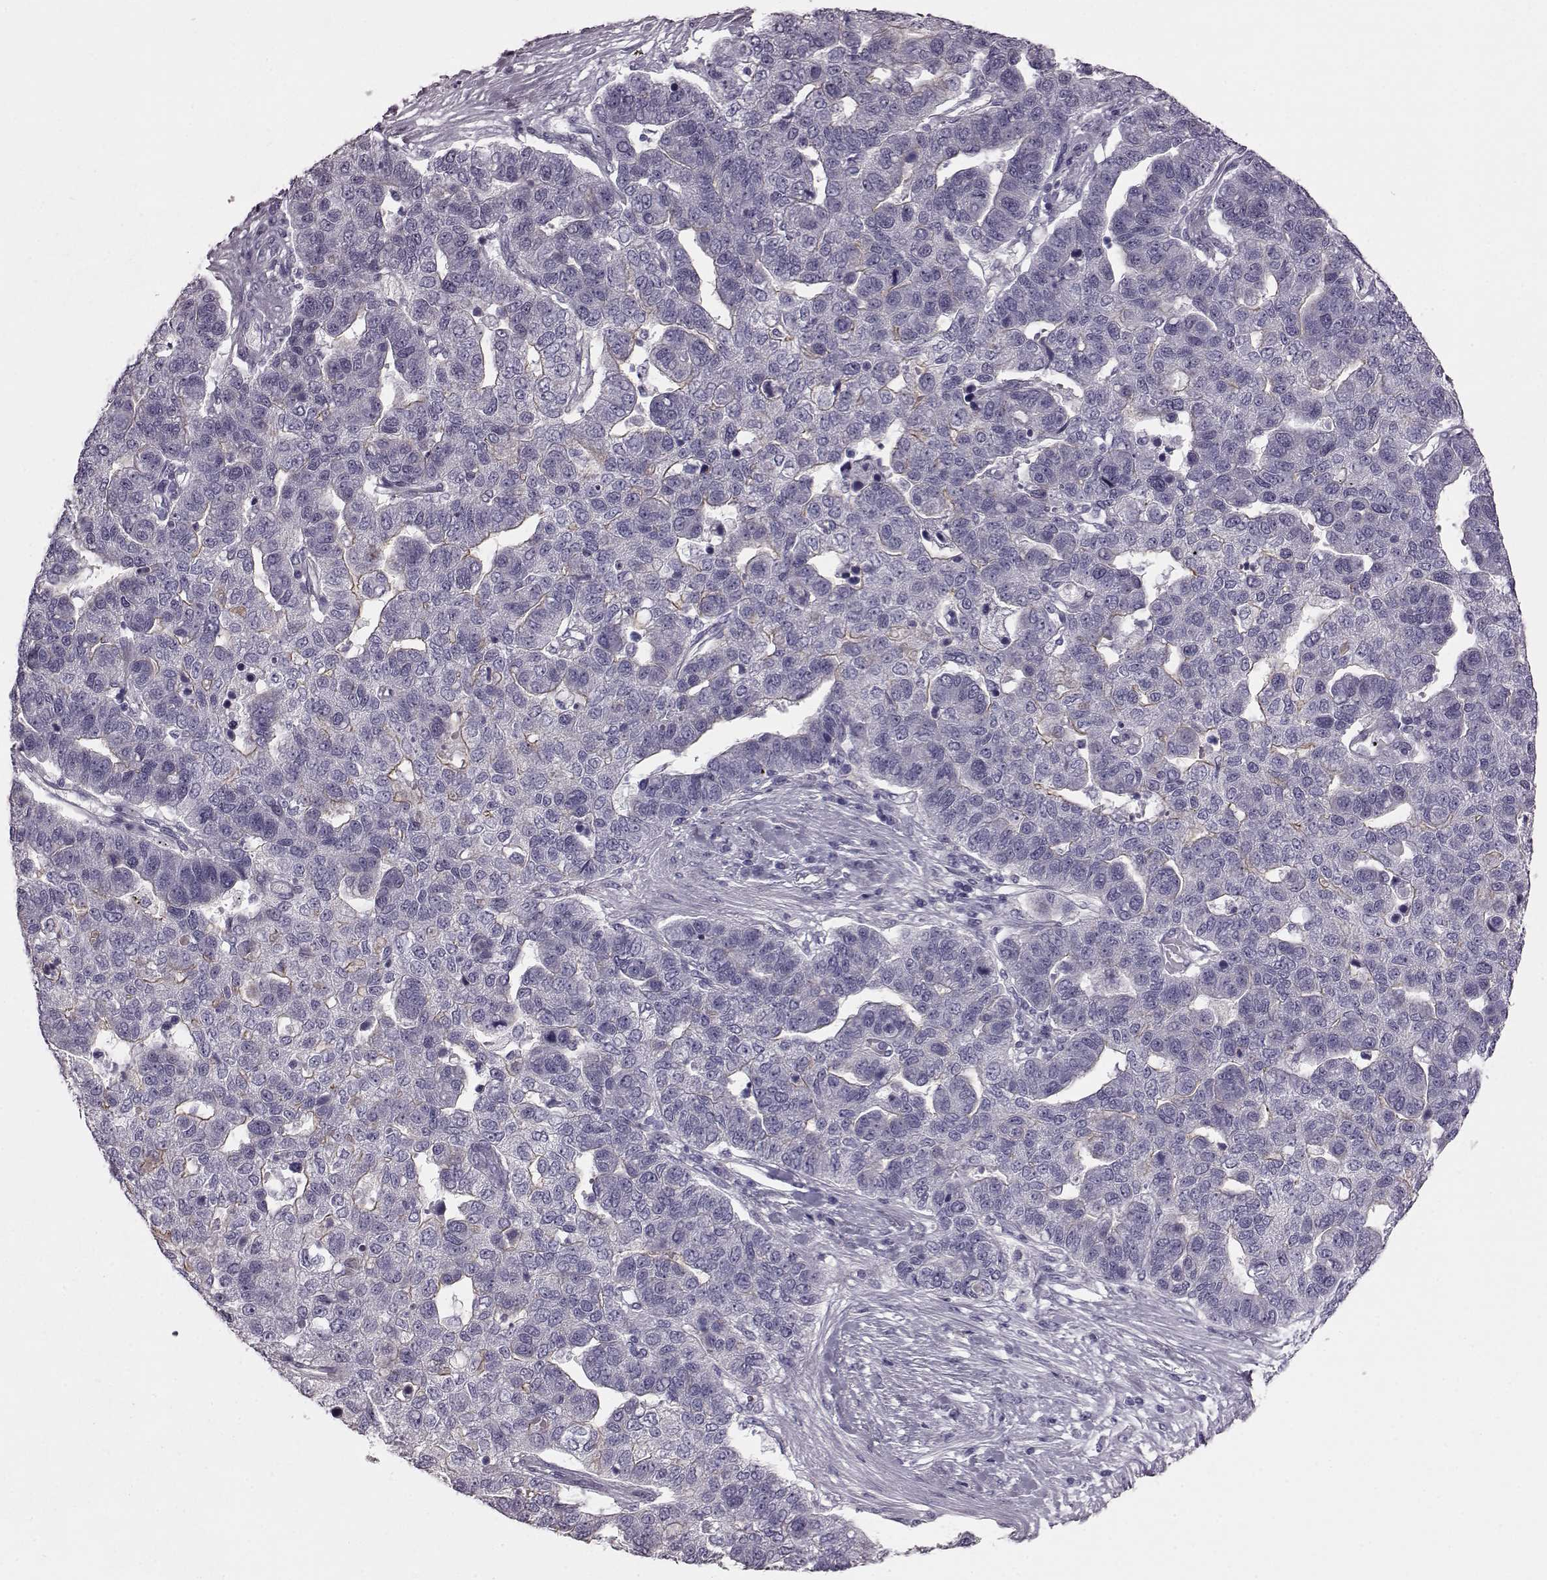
{"staining": {"intensity": "weak", "quantity": "<25%", "location": "cytoplasmic/membranous"}, "tissue": "pancreatic cancer", "cell_type": "Tumor cells", "image_type": "cancer", "snomed": [{"axis": "morphology", "description": "Adenocarcinoma, NOS"}, {"axis": "topography", "description": "Pancreas"}], "caption": "Tumor cells show no significant protein expression in adenocarcinoma (pancreatic). Nuclei are stained in blue.", "gene": "SNTG1", "patient": {"sex": "female", "age": 61}}